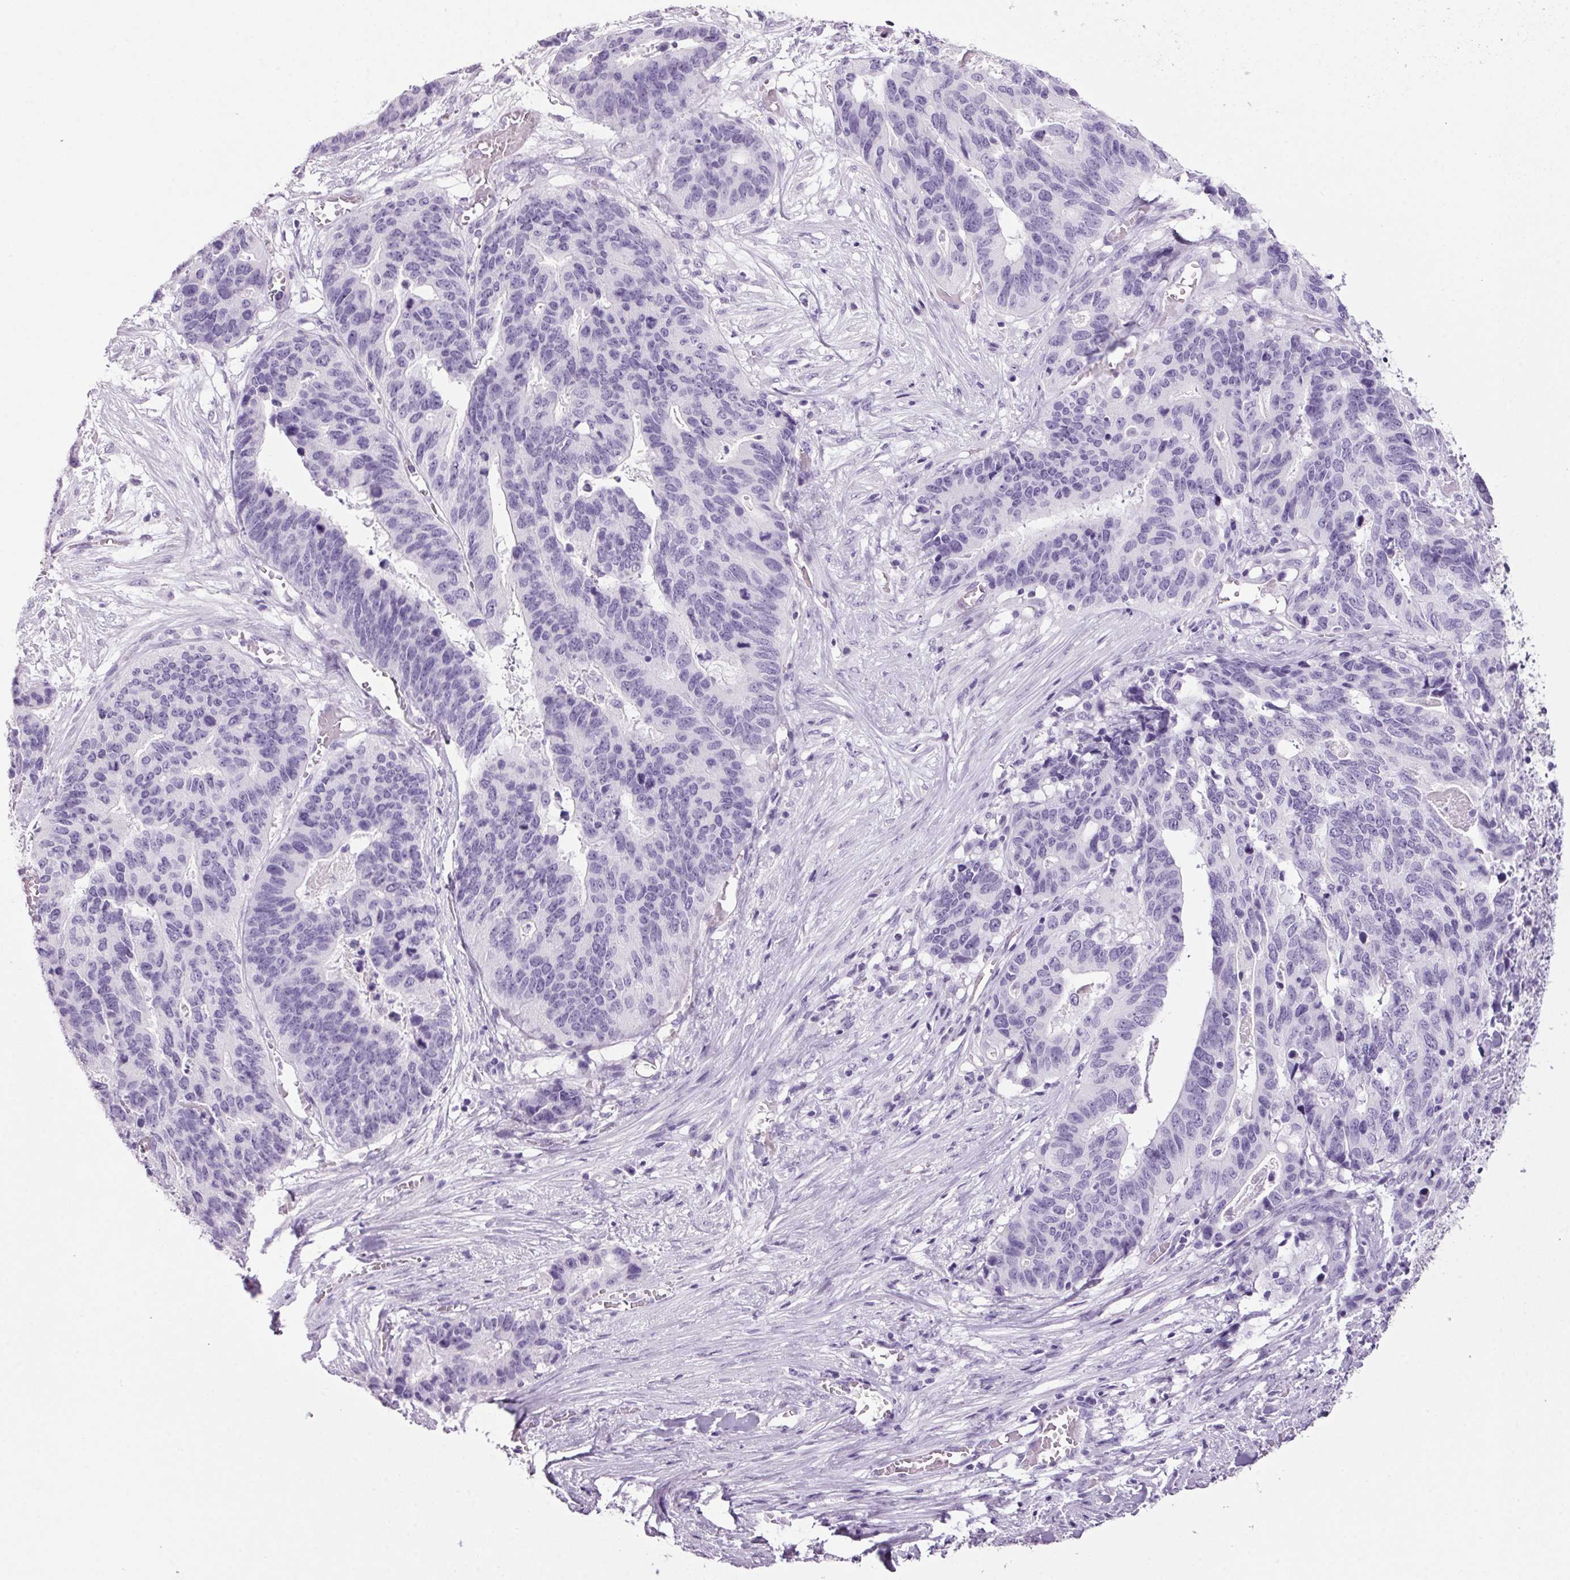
{"staining": {"intensity": "negative", "quantity": "none", "location": "none"}, "tissue": "stomach cancer", "cell_type": "Tumor cells", "image_type": "cancer", "snomed": [{"axis": "morphology", "description": "Adenocarcinoma, NOS"}, {"axis": "topography", "description": "Stomach, upper"}], "caption": "Immunohistochemical staining of human stomach cancer (adenocarcinoma) shows no significant expression in tumor cells.", "gene": "PPP1R1A", "patient": {"sex": "female", "age": 67}}